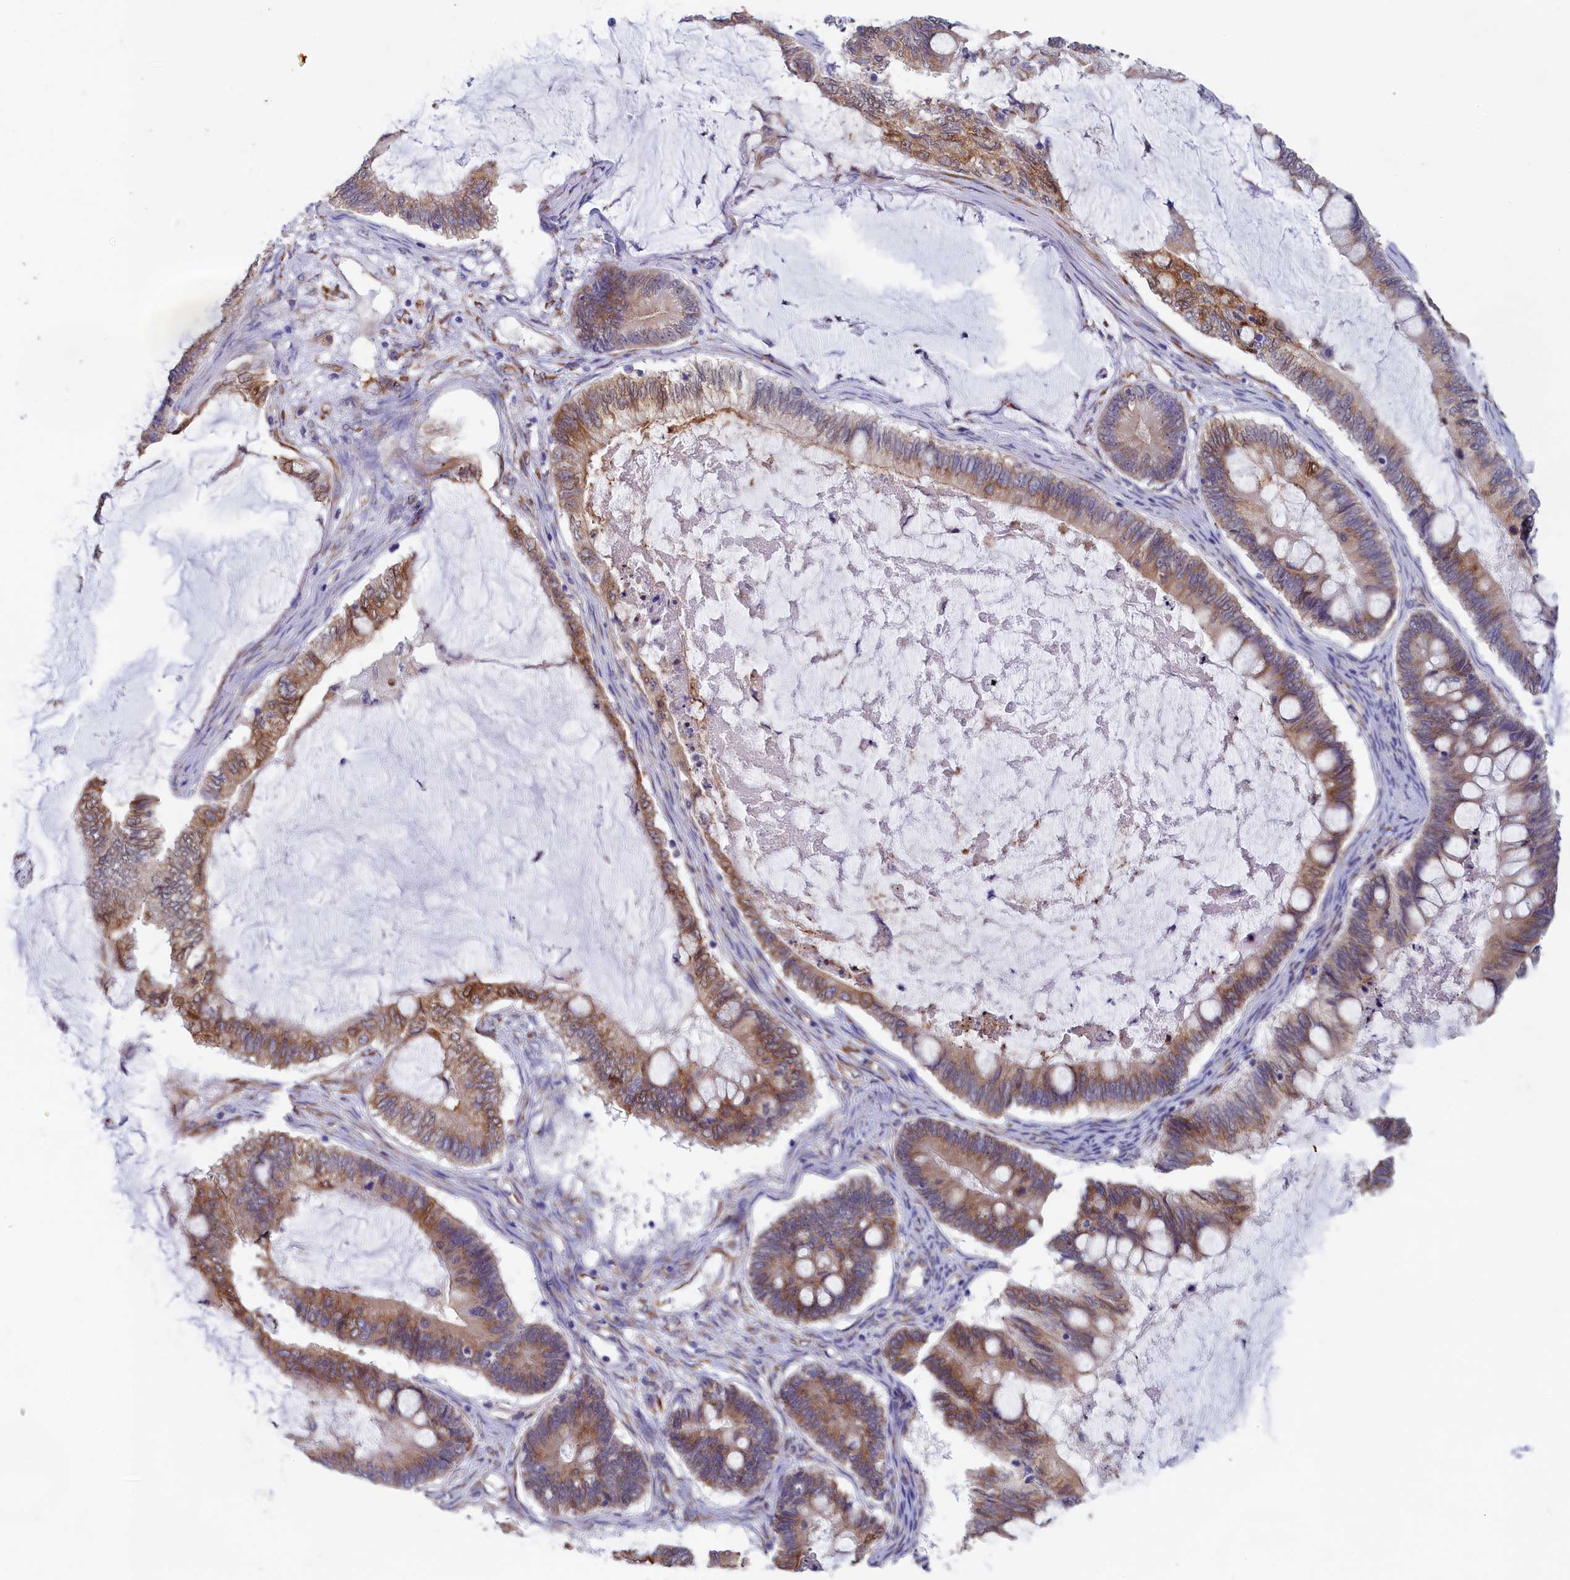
{"staining": {"intensity": "moderate", "quantity": "25%-75%", "location": "cytoplasmic/membranous"}, "tissue": "ovarian cancer", "cell_type": "Tumor cells", "image_type": "cancer", "snomed": [{"axis": "morphology", "description": "Cystadenocarcinoma, mucinous, NOS"}, {"axis": "topography", "description": "Ovary"}], "caption": "IHC of human mucinous cystadenocarcinoma (ovarian) demonstrates medium levels of moderate cytoplasmic/membranous expression in about 25%-75% of tumor cells.", "gene": "CCDC68", "patient": {"sex": "female", "age": 61}}